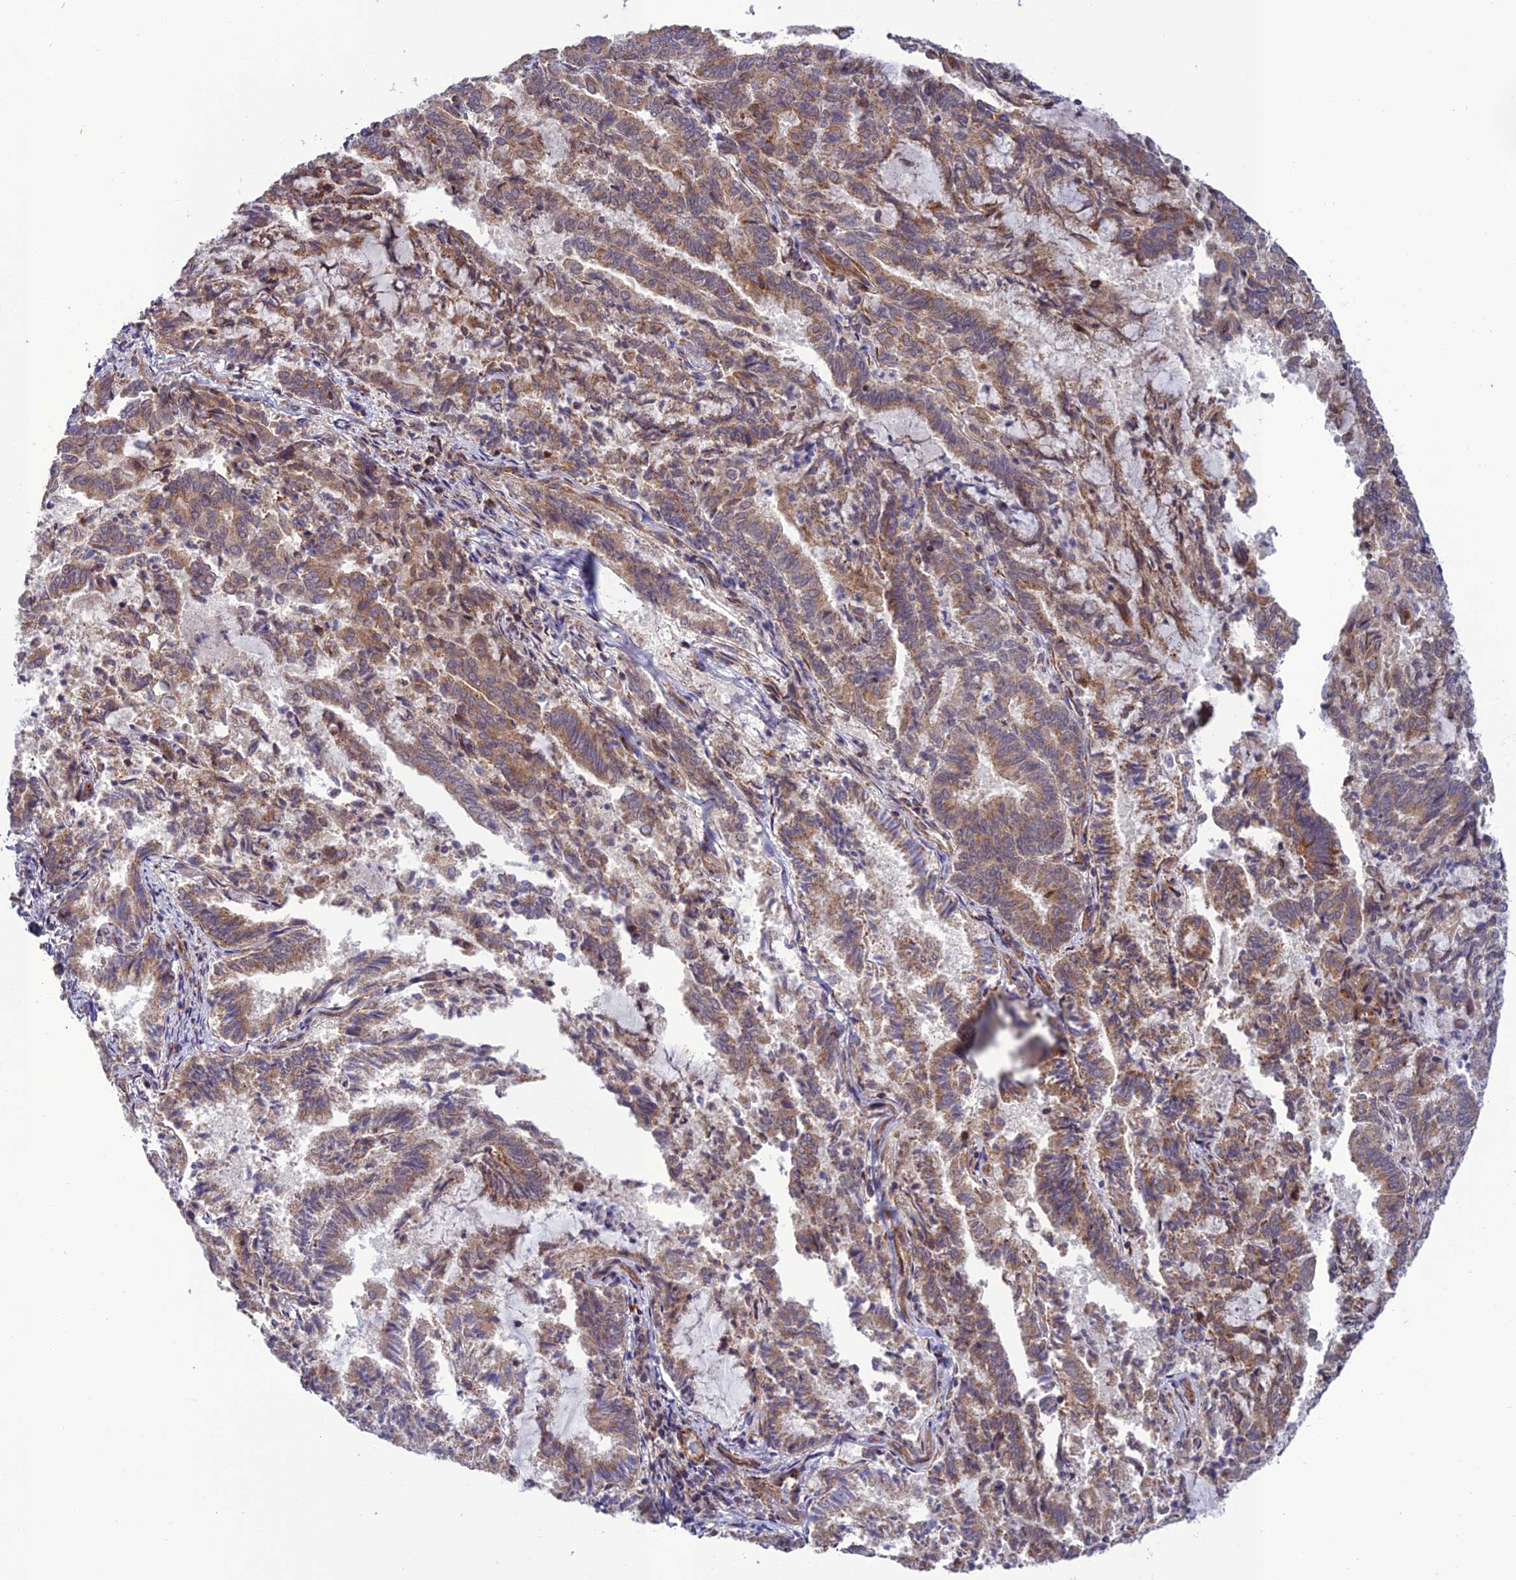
{"staining": {"intensity": "moderate", "quantity": "25%-75%", "location": "cytoplasmic/membranous"}, "tissue": "endometrial cancer", "cell_type": "Tumor cells", "image_type": "cancer", "snomed": [{"axis": "morphology", "description": "Adenocarcinoma, NOS"}, {"axis": "topography", "description": "Endometrium"}], "caption": "Adenocarcinoma (endometrial) was stained to show a protein in brown. There is medium levels of moderate cytoplasmic/membranous expression in approximately 25%-75% of tumor cells.", "gene": "TNIP3", "patient": {"sex": "female", "age": 80}}